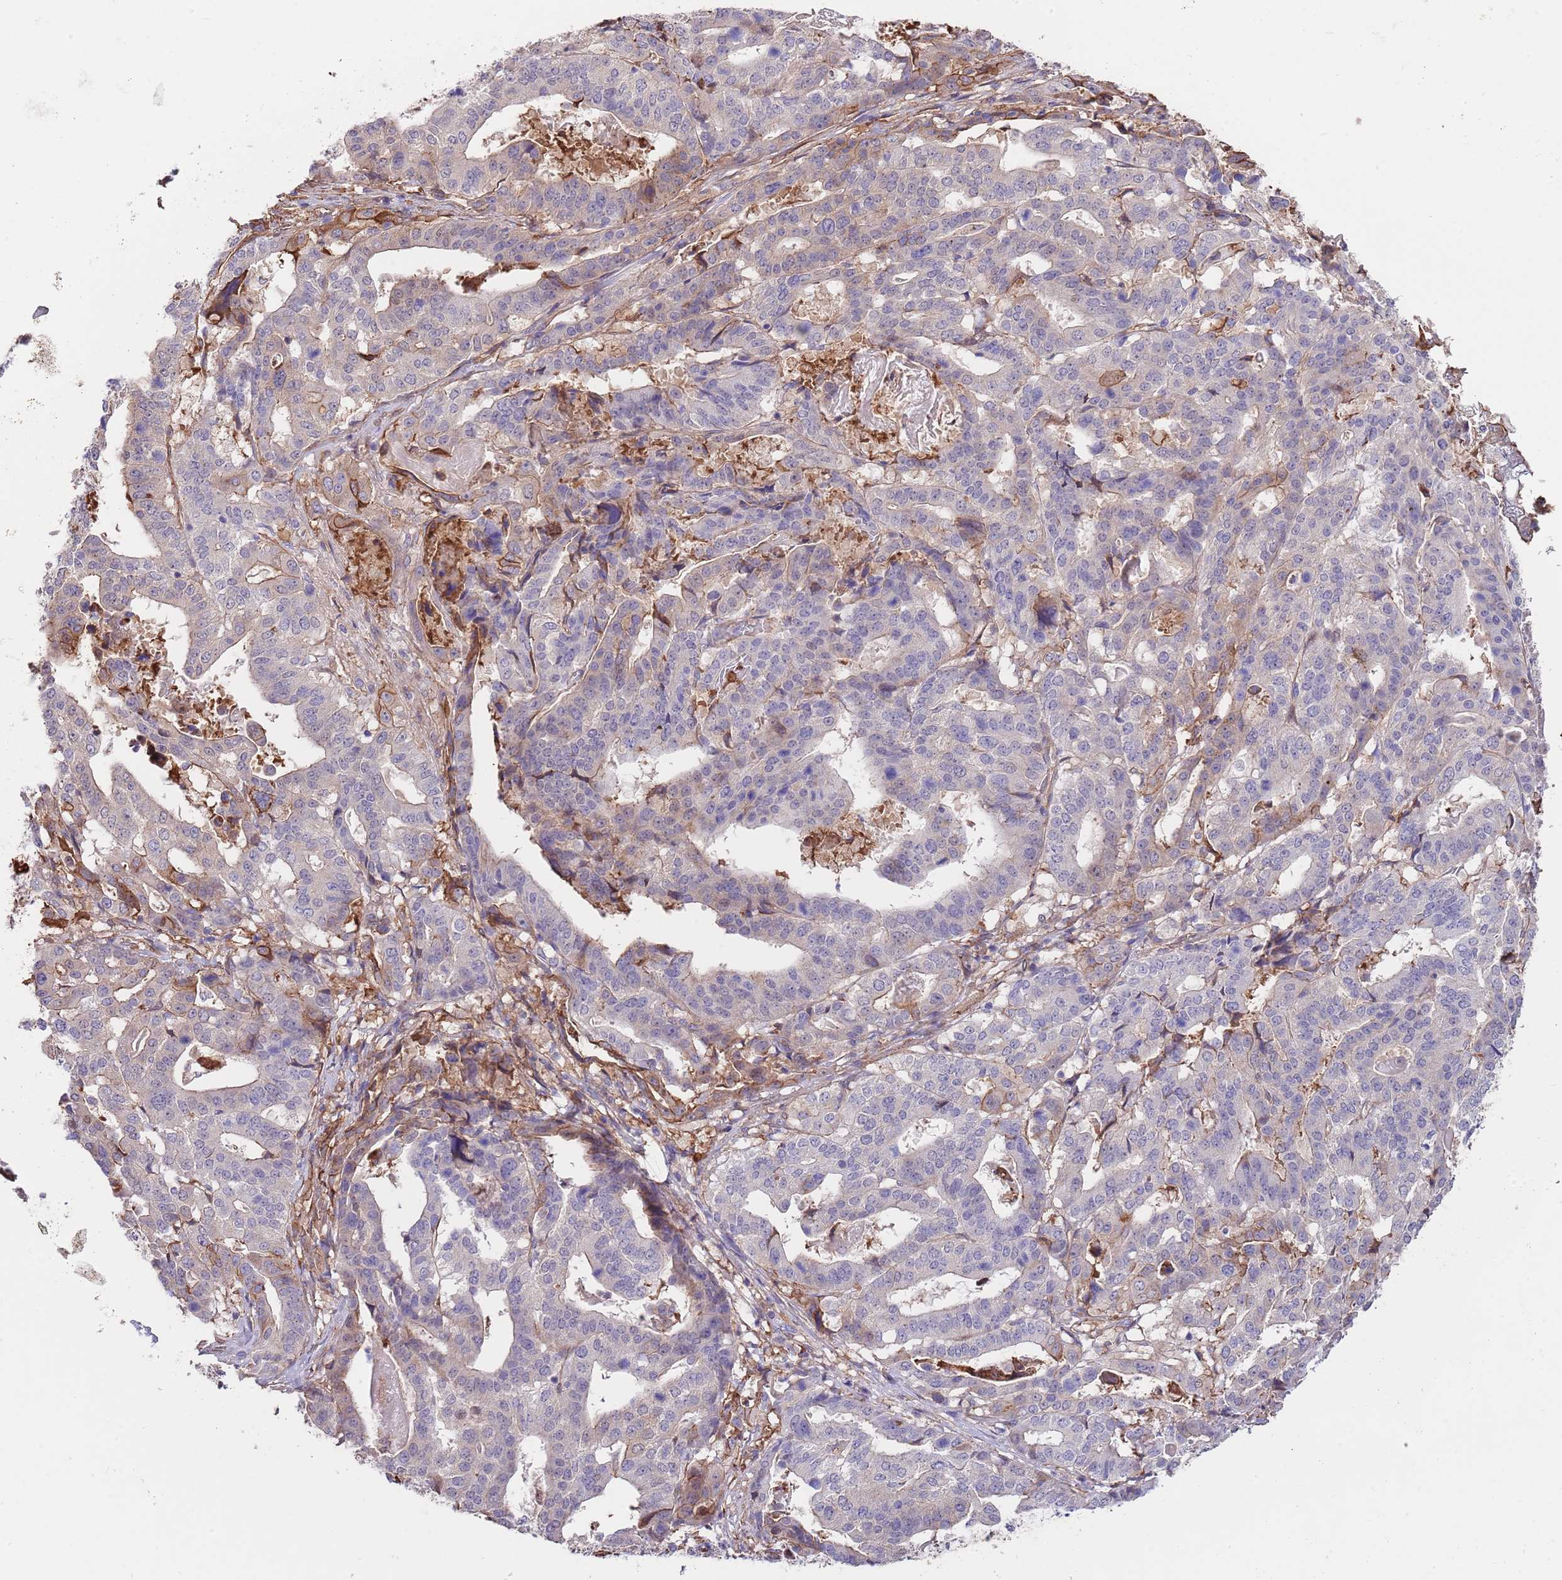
{"staining": {"intensity": "negative", "quantity": "none", "location": "none"}, "tissue": "stomach cancer", "cell_type": "Tumor cells", "image_type": "cancer", "snomed": [{"axis": "morphology", "description": "Adenocarcinoma, NOS"}, {"axis": "topography", "description": "Stomach"}], "caption": "There is no significant expression in tumor cells of stomach cancer. (Brightfield microscopy of DAB immunohistochemistry (IHC) at high magnification).", "gene": "BPNT1", "patient": {"sex": "male", "age": 48}}